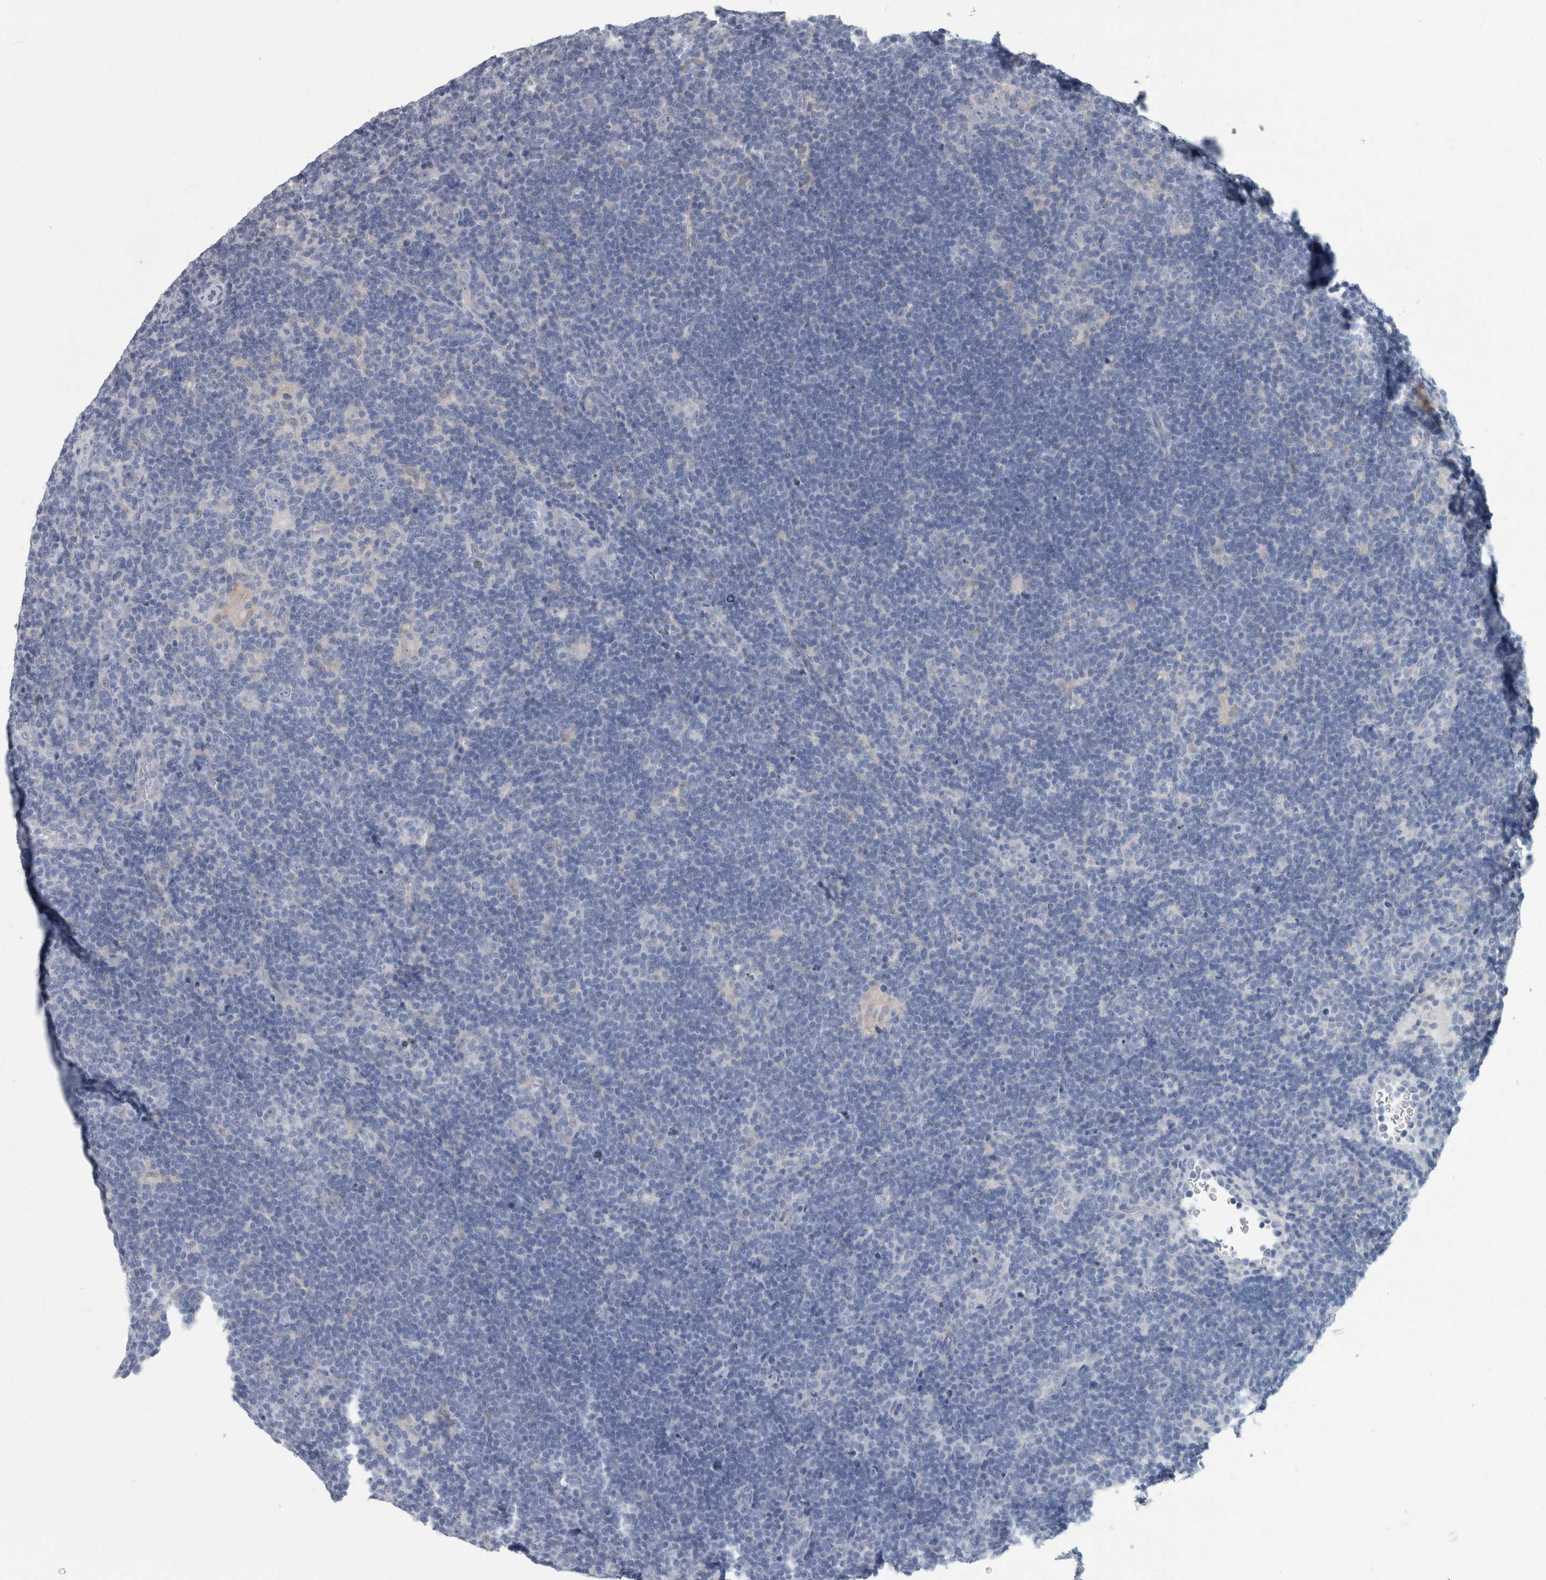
{"staining": {"intensity": "negative", "quantity": "none", "location": "none"}, "tissue": "lymphoma", "cell_type": "Tumor cells", "image_type": "cancer", "snomed": [{"axis": "morphology", "description": "Hodgkin's disease, NOS"}, {"axis": "topography", "description": "Lymph node"}], "caption": "There is no significant expression in tumor cells of lymphoma. (Brightfield microscopy of DAB IHC at high magnification).", "gene": "FAM83H", "patient": {"sex": "female", "age": 57}}